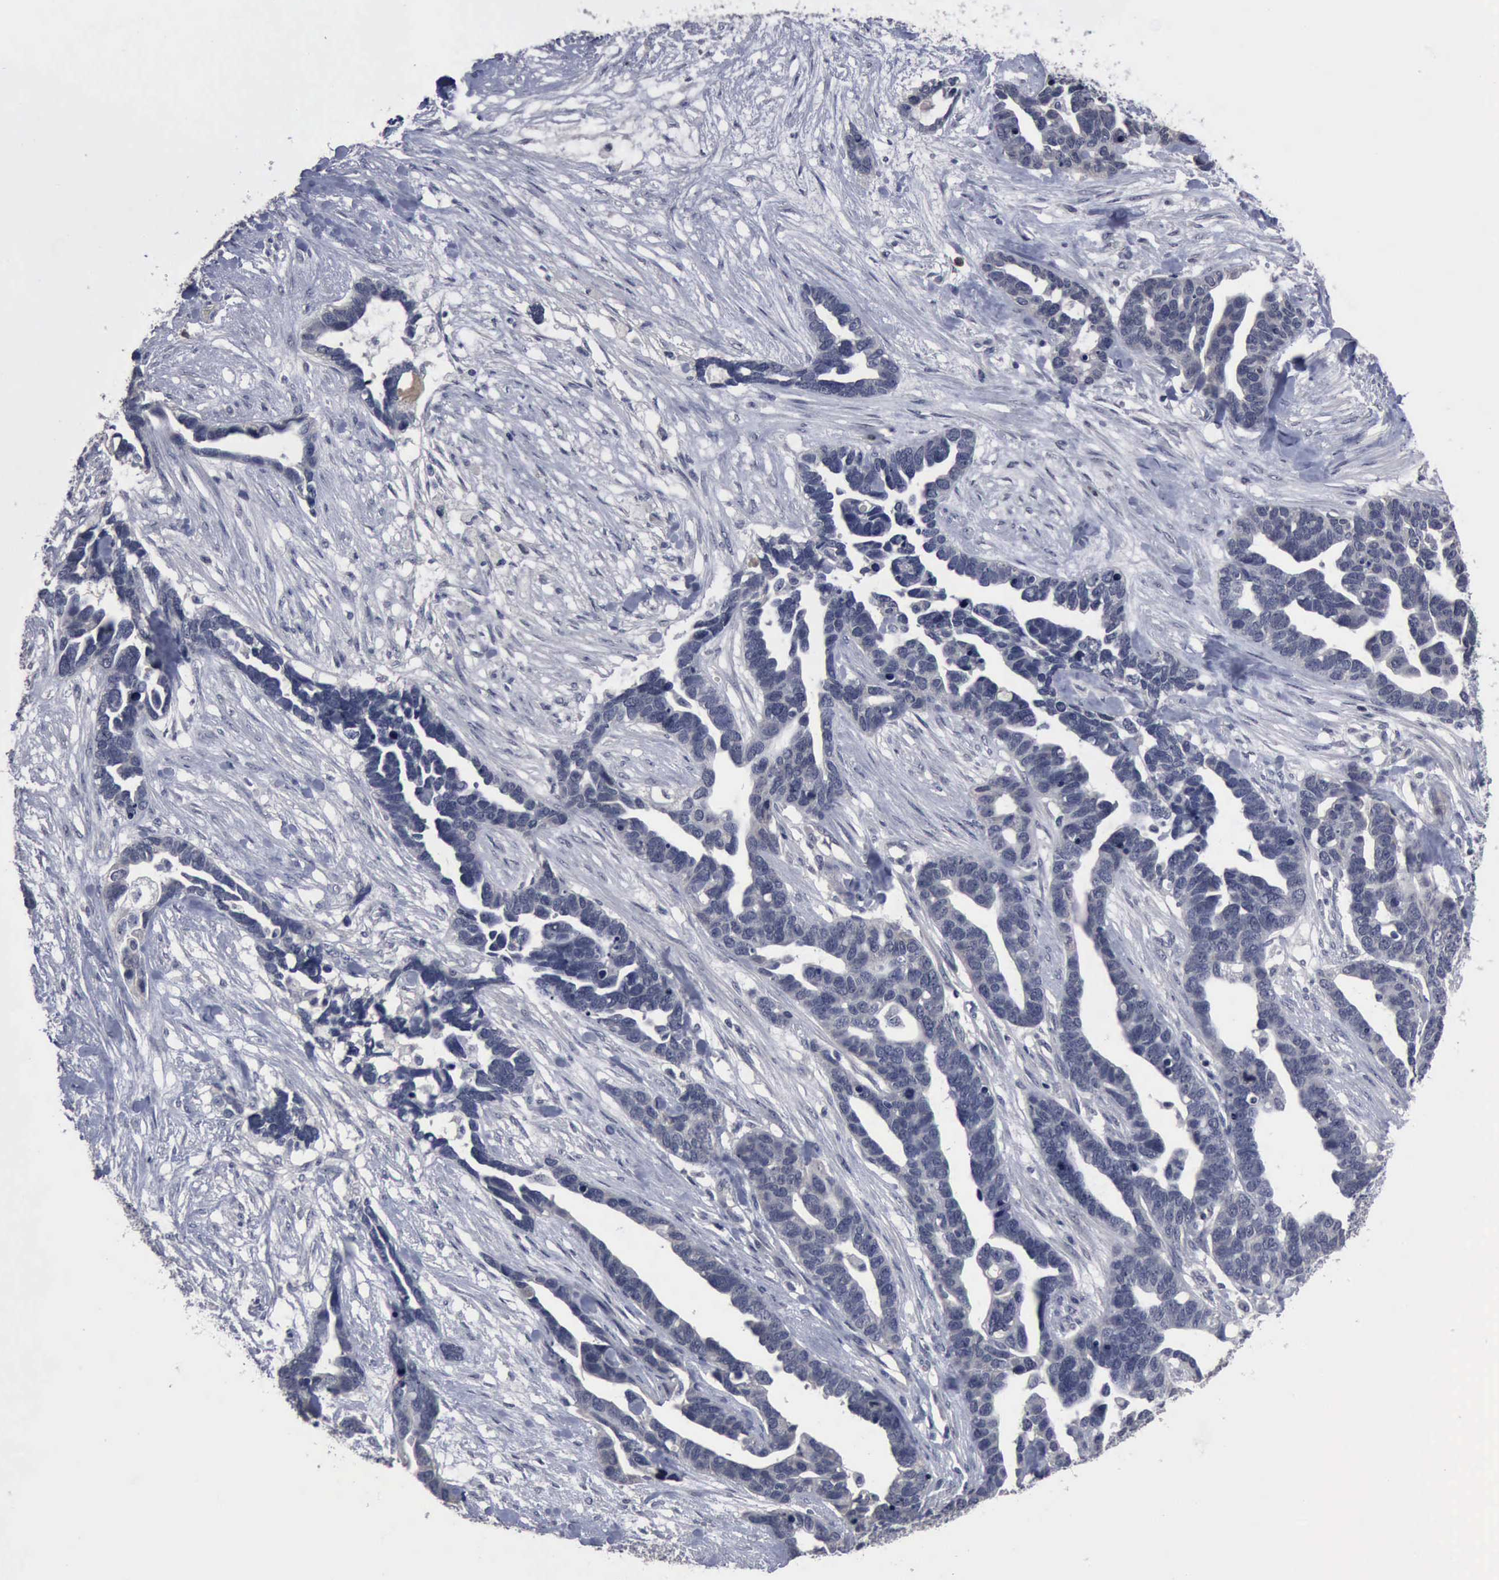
{"staining": {"intensity": "negative", "quantity": "none", "location": "none"}, "tissue": "ovarian cancer", "cell_type": "Tumor cells", "image_type": "cancer", "snomed": [{"axis": "morphology", "description": "Cystadenocarcinoma, serous, NOS"}, {"axis": "topography", "description": "Ovary"}], "caption": "Tumor cells show no significant protein staining in serous cystadenocarcinoma (ovarian).", "gene": "MYO18B", "patient": {"sex": "female", "age": 54}}